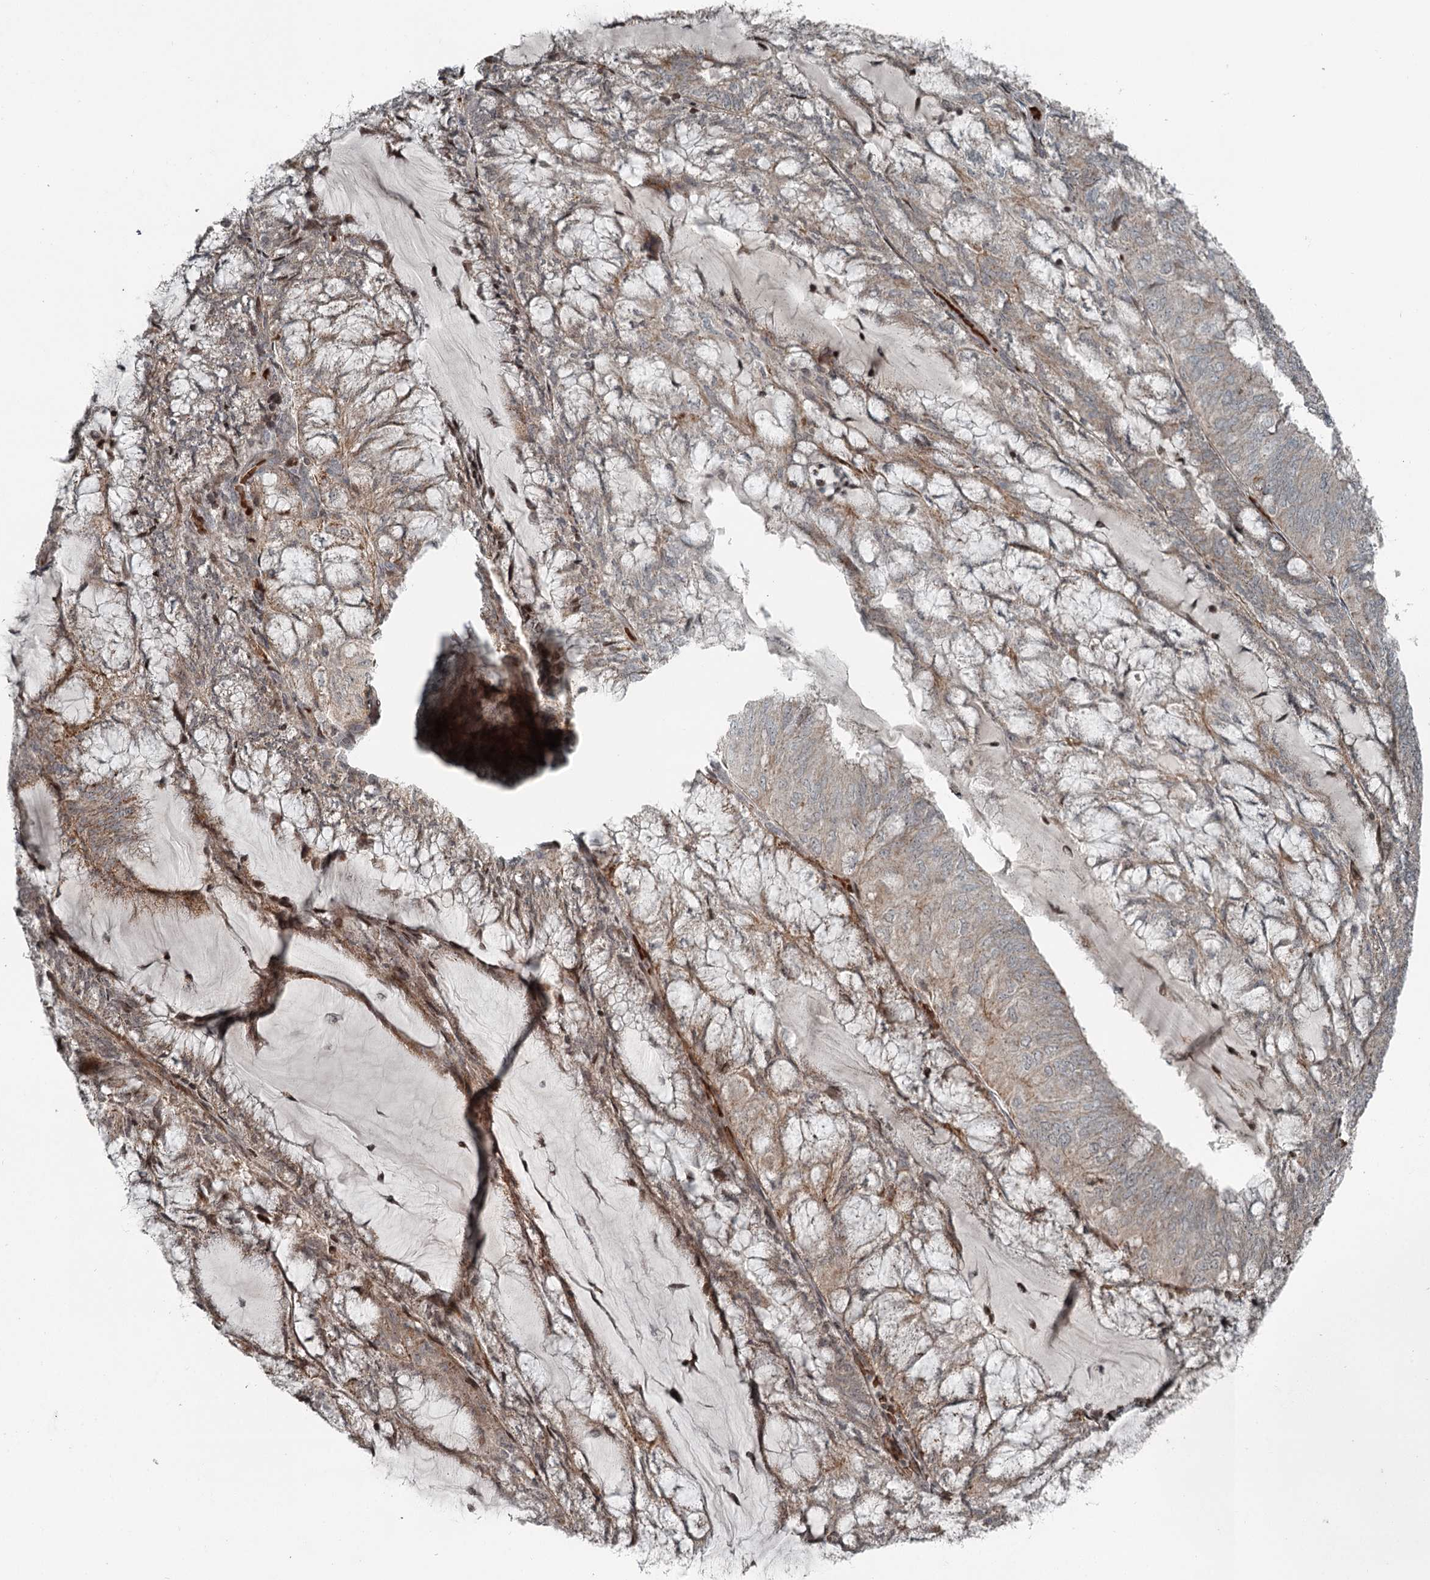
{"staining": {"intensity": "moderate", "quantity": "25%-75%", "location": "cytoplasmic/membranous"}, "tissue": "endometrial cancer", "cell_type": "Tumor cells", "image_type": "cancer", "snomed": [{"axis": "morphology", "description": "Adenocarcinoma, NOS"}, {"axis": "topography", "description": "Endometrium"}], "caption": "High-magnification brightfield microscopy of adenocarcinoma (endometrial) stained with DAB (brown) and counterstained with hematoxylin (blue). tumor cells exhibit moderate cytoplasmic/membranous expression is appreciated in about25%-75% of cells.", "gene": "RASSF8", "patient": {"sex": "female", "age": 81}}